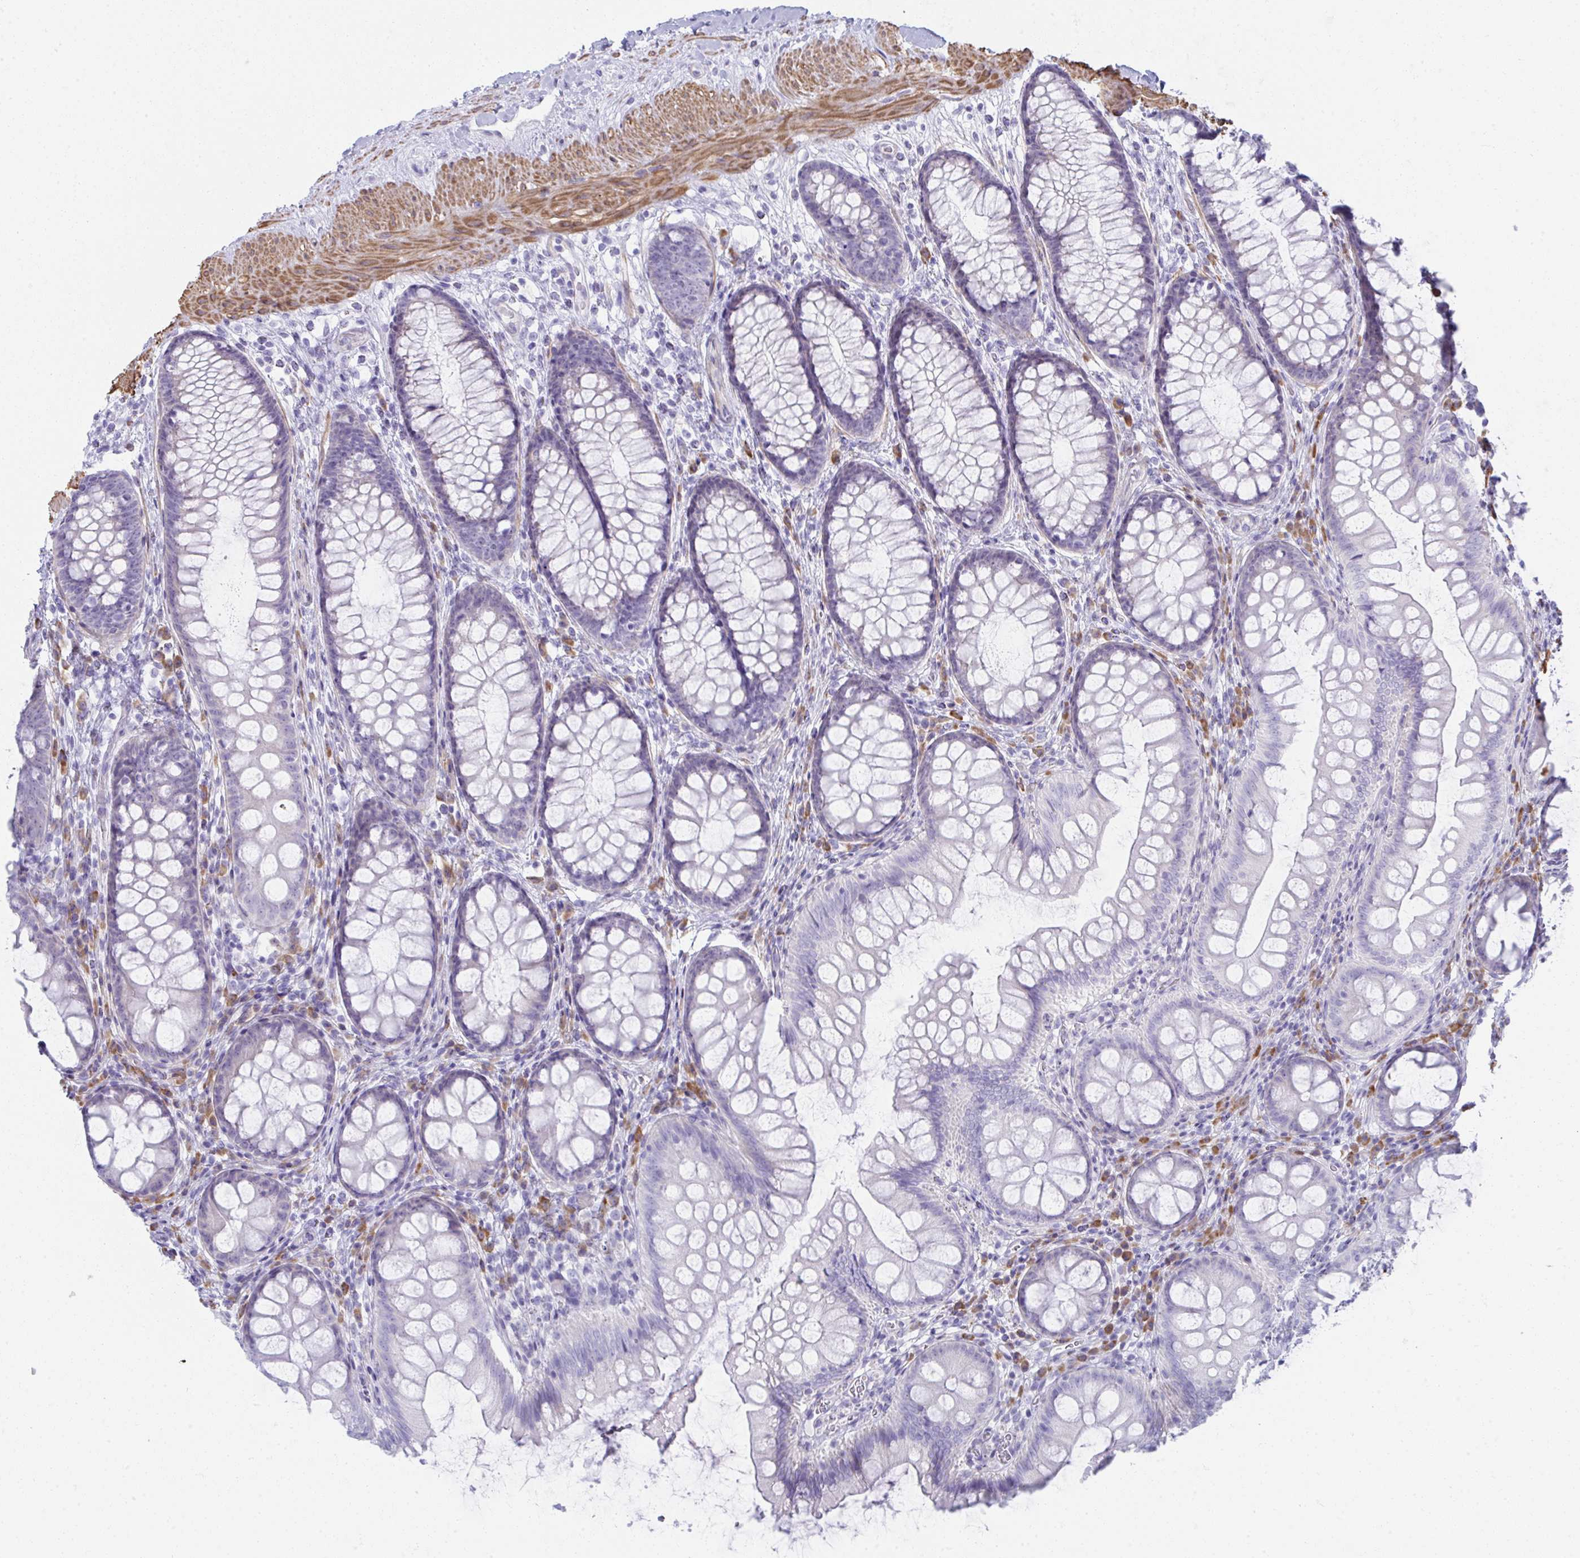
{"staining": {"intensity": "negative", "quantity": "none", "location": "none"}, "tissue": "colon", "cell_type": "Endothelial cells", "image_type": "normal", "snomed": [{"axis": "morphology", "description": "Normal tissue, NOS"}, {"axis": "morphology", "description": "Adenoma, NOS"}, {"axis": "topography", "description": "Soft tissue"}, {"axis": "topography", "description": "Colon"}], "caption": "DAB immunohistochemical staining of benign human colon displays no significant positivity in endothelial cells.", "gene": "PUS7L", "patient": {"sex": "male", "age": 47}}